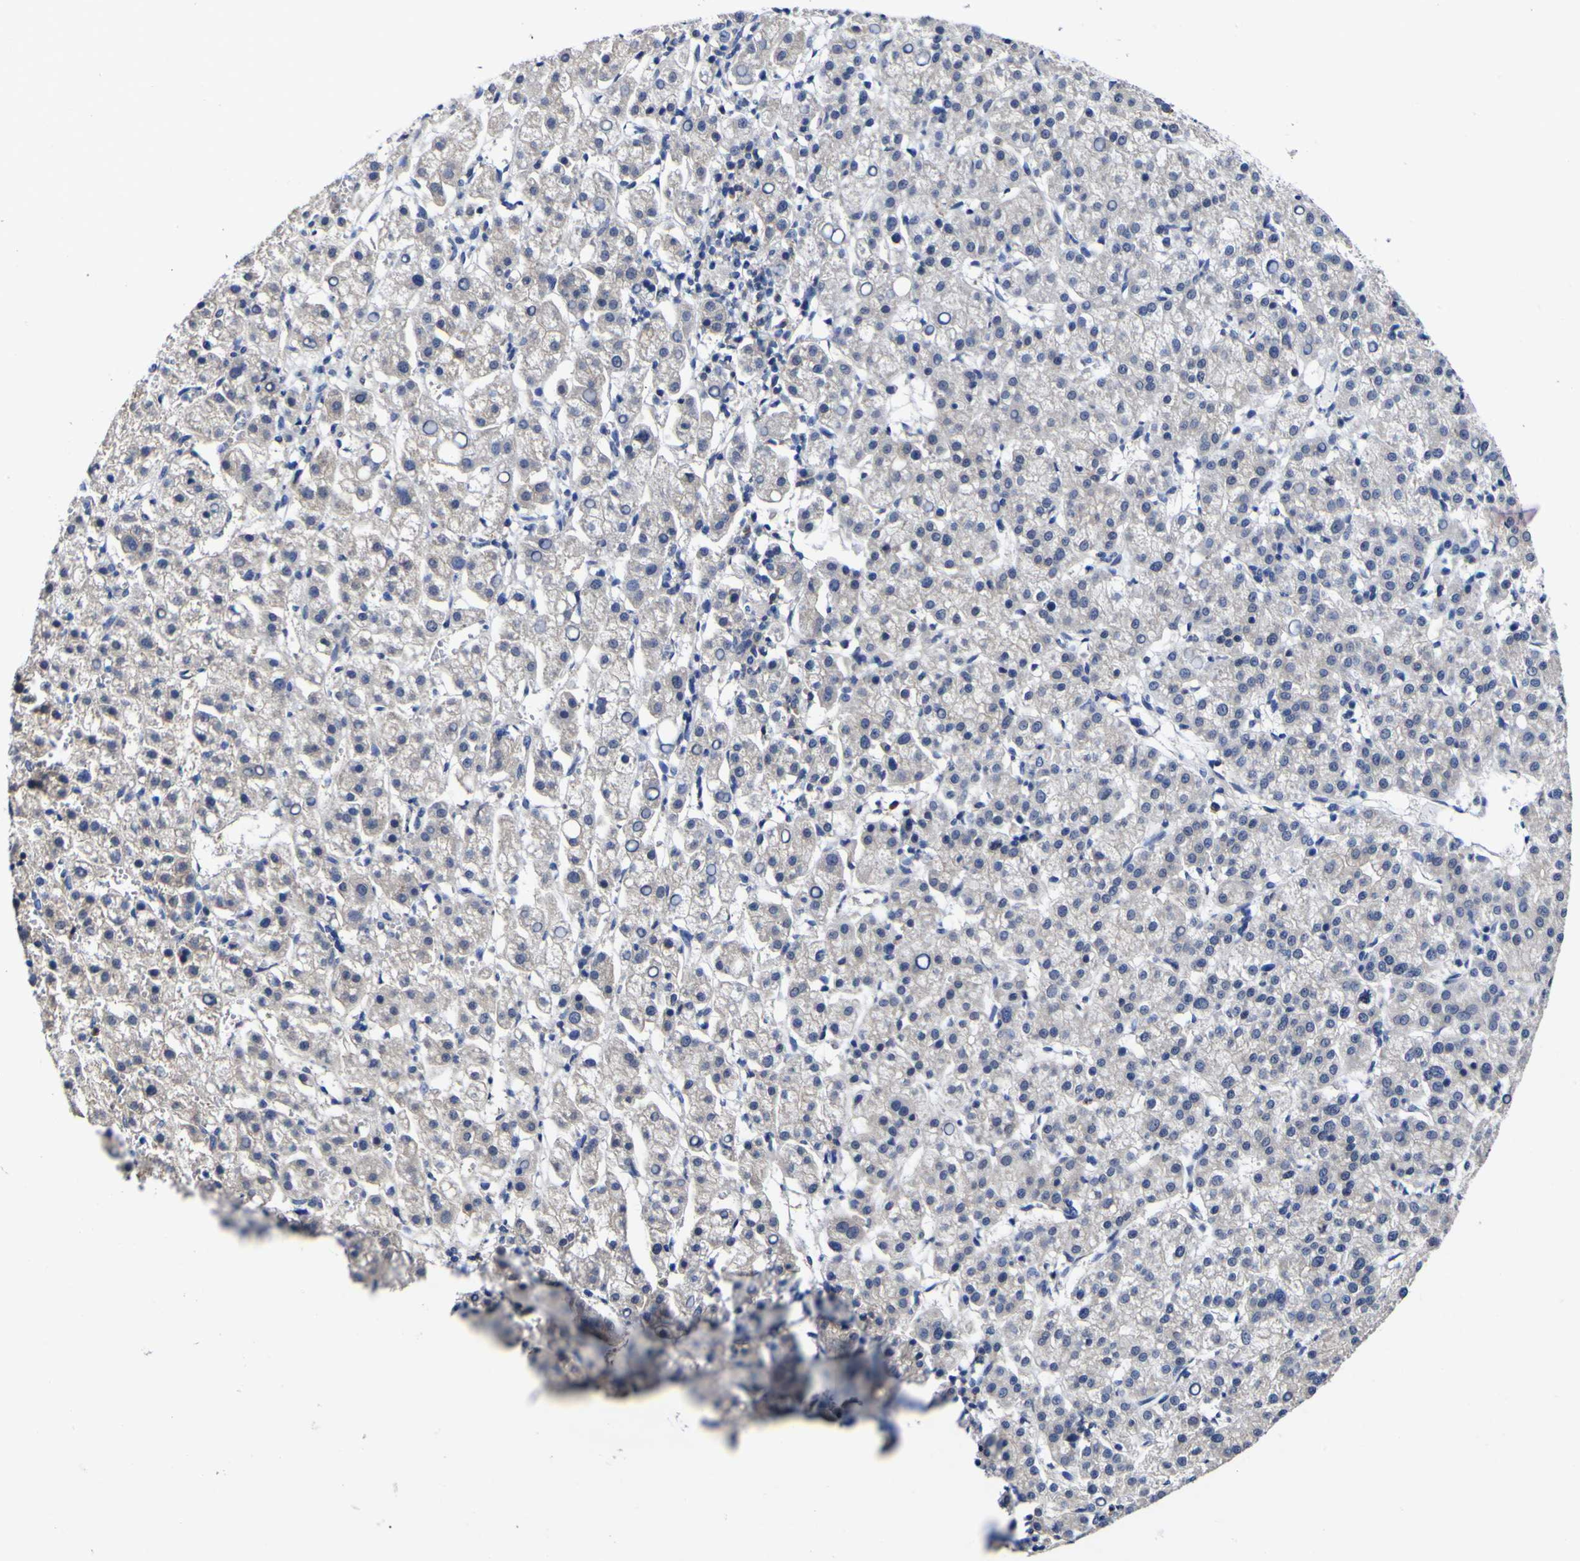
{"staining": {"intensity": "negative", "quantity": "none", "location": "none"}, "tissue": "liver cancer", "cell_type": "Tumor cells", "image_type": "cancer", "snomed": [{"axis": "morphology", "description": "Carcinoma, Hepatocellular, NOS"}, {"axis": "topography", "description": "Liver"}], "caption": "An immunohistochemistry (IHC) histopathology image of liver hepatocellular carcinoma is shown. There is no staining in tumor cells of liver hepatocellular carcinoma. (DAB immunohistochemistry (IHC) visualized using brightfield microscopy, high magnification).", "gene": "CASP6", "patient": {"sex": "female", "age": 58}}